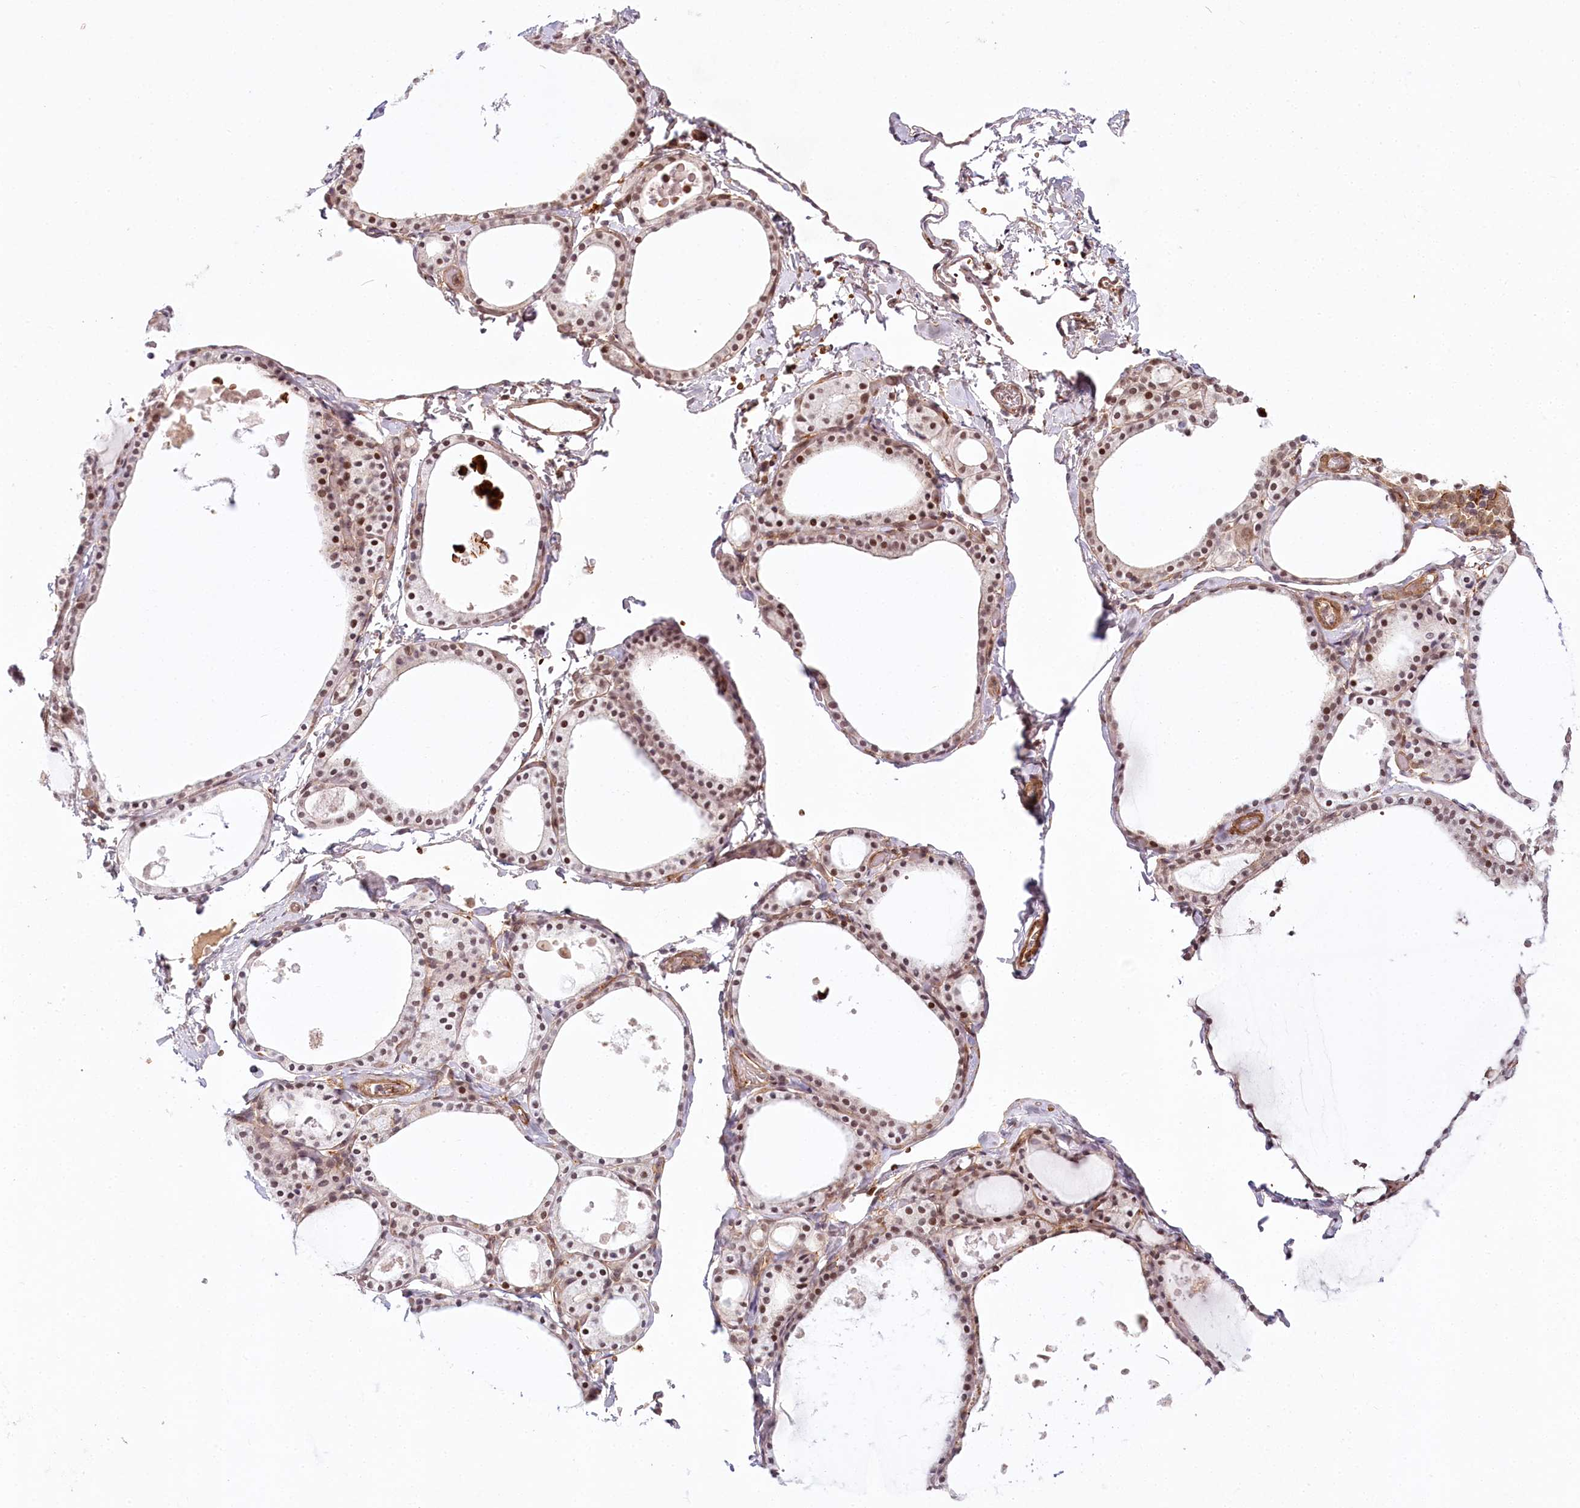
{"staining": {"intensity": "moderate", "quantity": "25%-75%", "location": "nuclear"}, "tissue": "thyroid gland", "cell_type": "Glandular cells", "image_type": "normal", "snomed": [{"axis": "morphology", "description": "Normal tissue, NOS"}, {"axis": "topography", "description": "Thyroid gland"}], "caption": "This is a micrograph of IHC staining of normal thyroid gland, which shows moderate expression in the nuclear of glandular cells.", "gene": "TUBGCP2", "patient": {"sex": "male", "age": 56}}